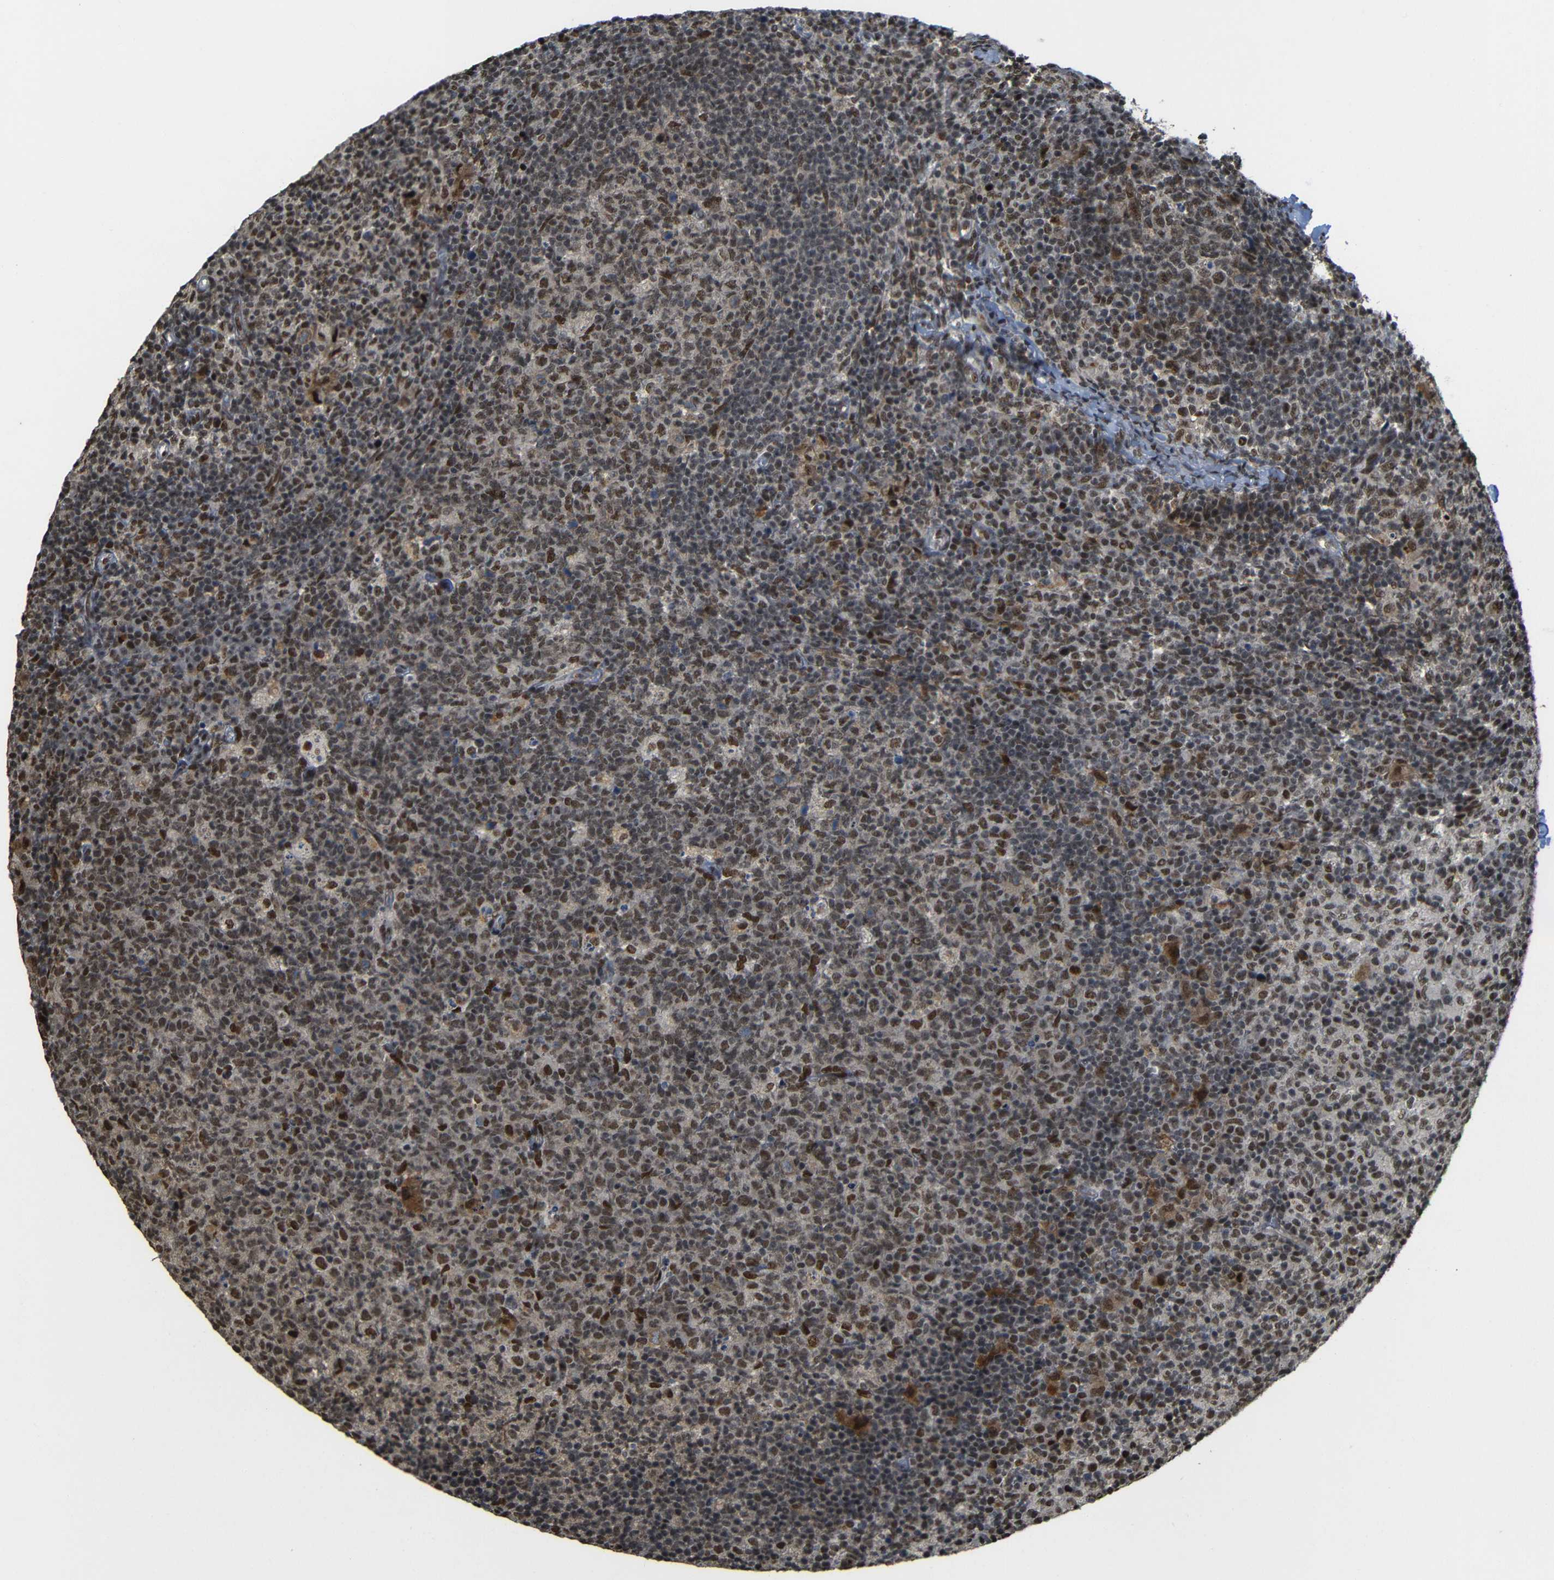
{"staining": {"intensity": "strong", "quantity": ">75%", "location": "nuclear"}, "tissue": "lymph node", "cell_type": "Germinal center cells", "image_type": "normal", "snomed": [{"axis": "morphology", "description": "Normal tissue, NOS"}, {"axis": "morphology", "description": "Inflammation, NOS"}, {"axis": "topography", "description": "Lymph node"}], "caption": "This photomicrograph reveals immunohistochemistry (IHC) staining of normal lymph node, with high strong nuclear expression in approximately >75% of germinal center cells.", "gene": "TCF7L2", "patient": {"sex": "male", "age": 55}}